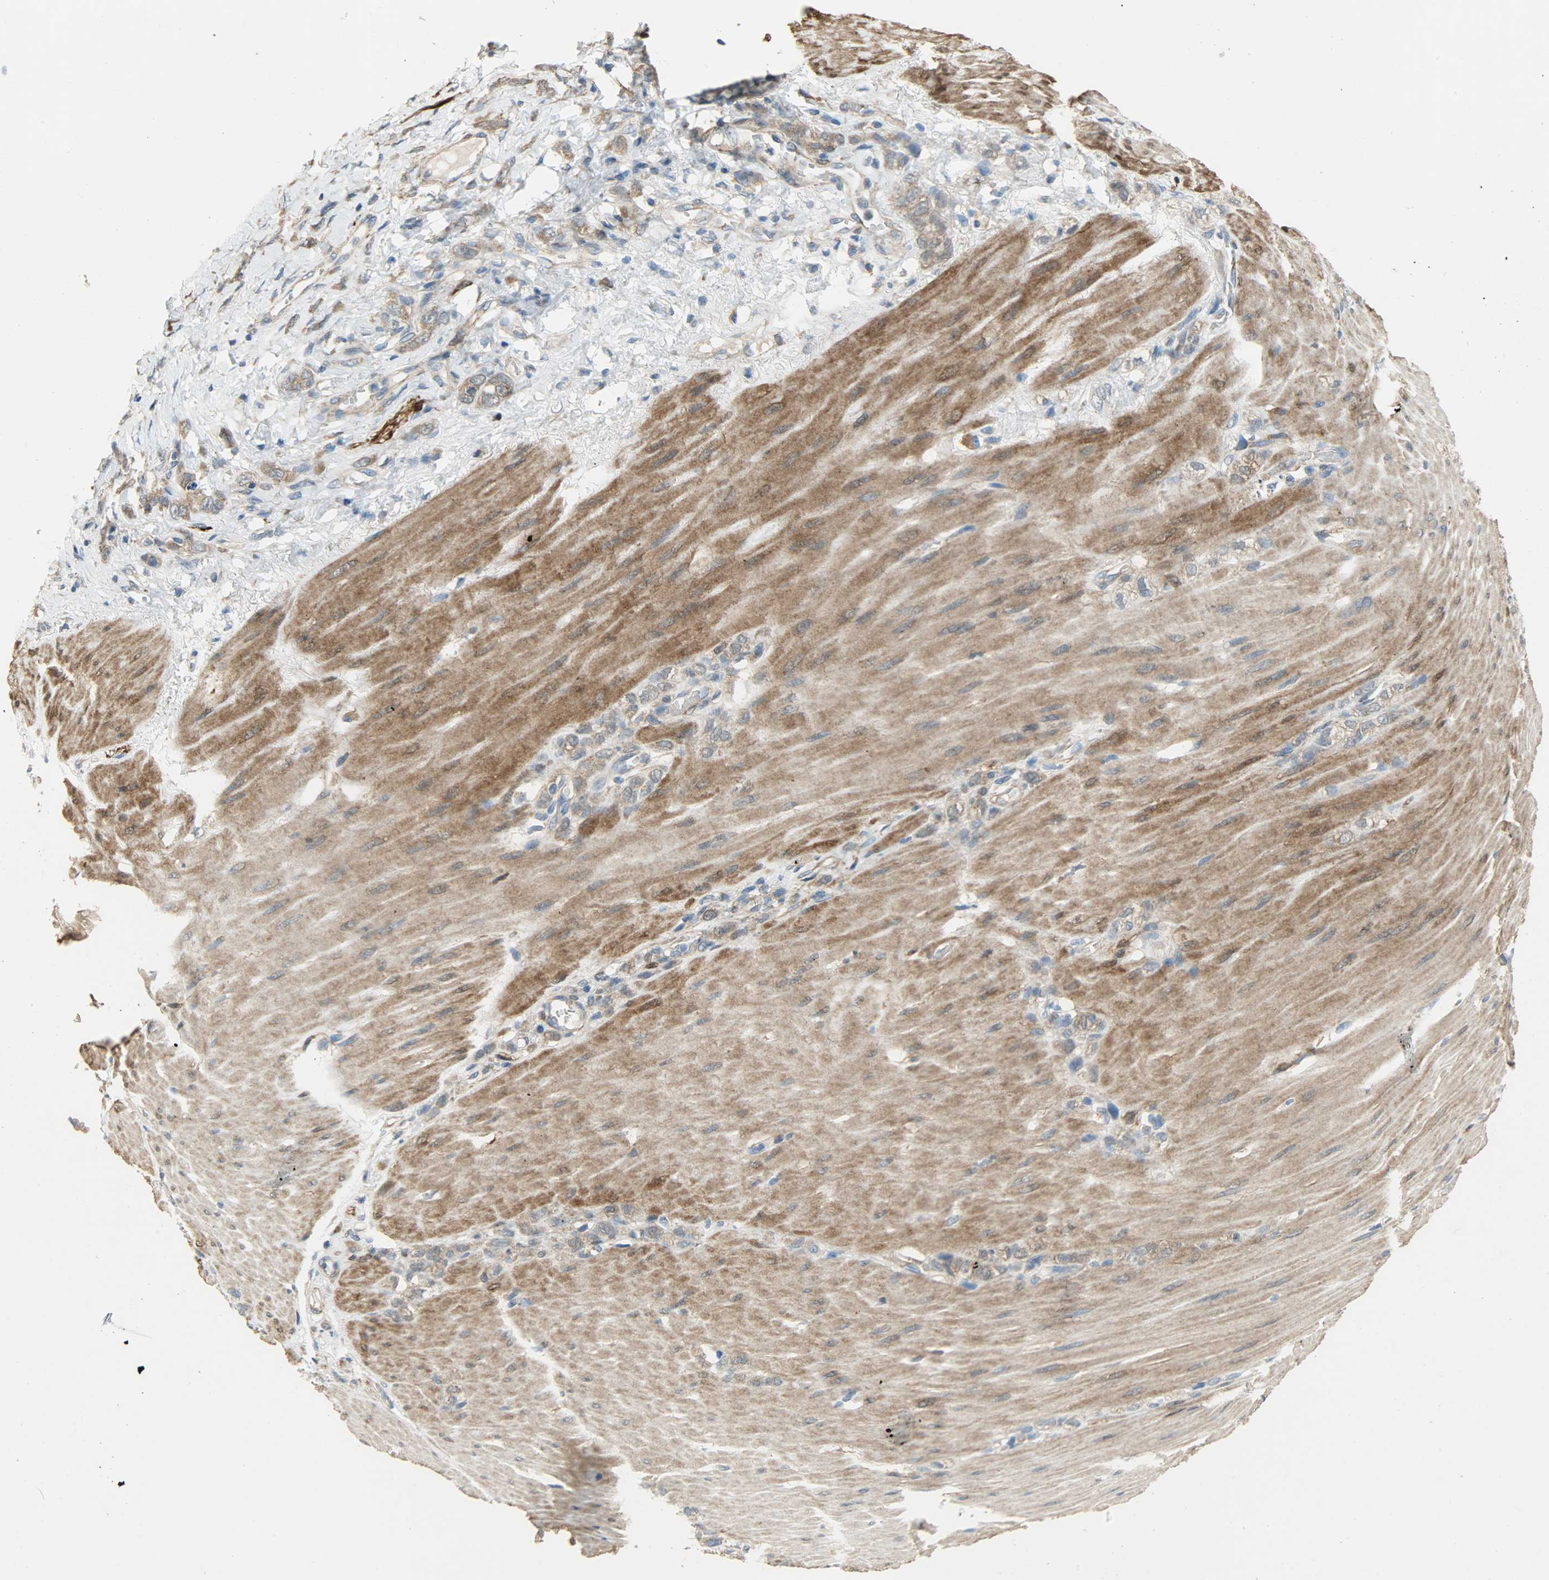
{"staining": {"intensity": "moderate", "quantity": ">75%", "location": "cytoplasmic/membranous"}, "tissue": "stomach cancer", "cell_type": "Tumor cells", "image_type": "cancer", "snomed": [{"axis": "morphology", "description": "Adenocarcinoma, NOS"}, {"axis": "topography", "description": "Stomach"}], "caption": "Moderate cytoplasmic/membranous expression is identified in about >75% of tumor cells in stomach adenocarcinoma. (Stains: DAB in brown, nuclei in blue, Microscopy: brightfield microscopy at high magnification).", "gene": "C1orf198", "patient": {"sex": "male", "age": 82}}